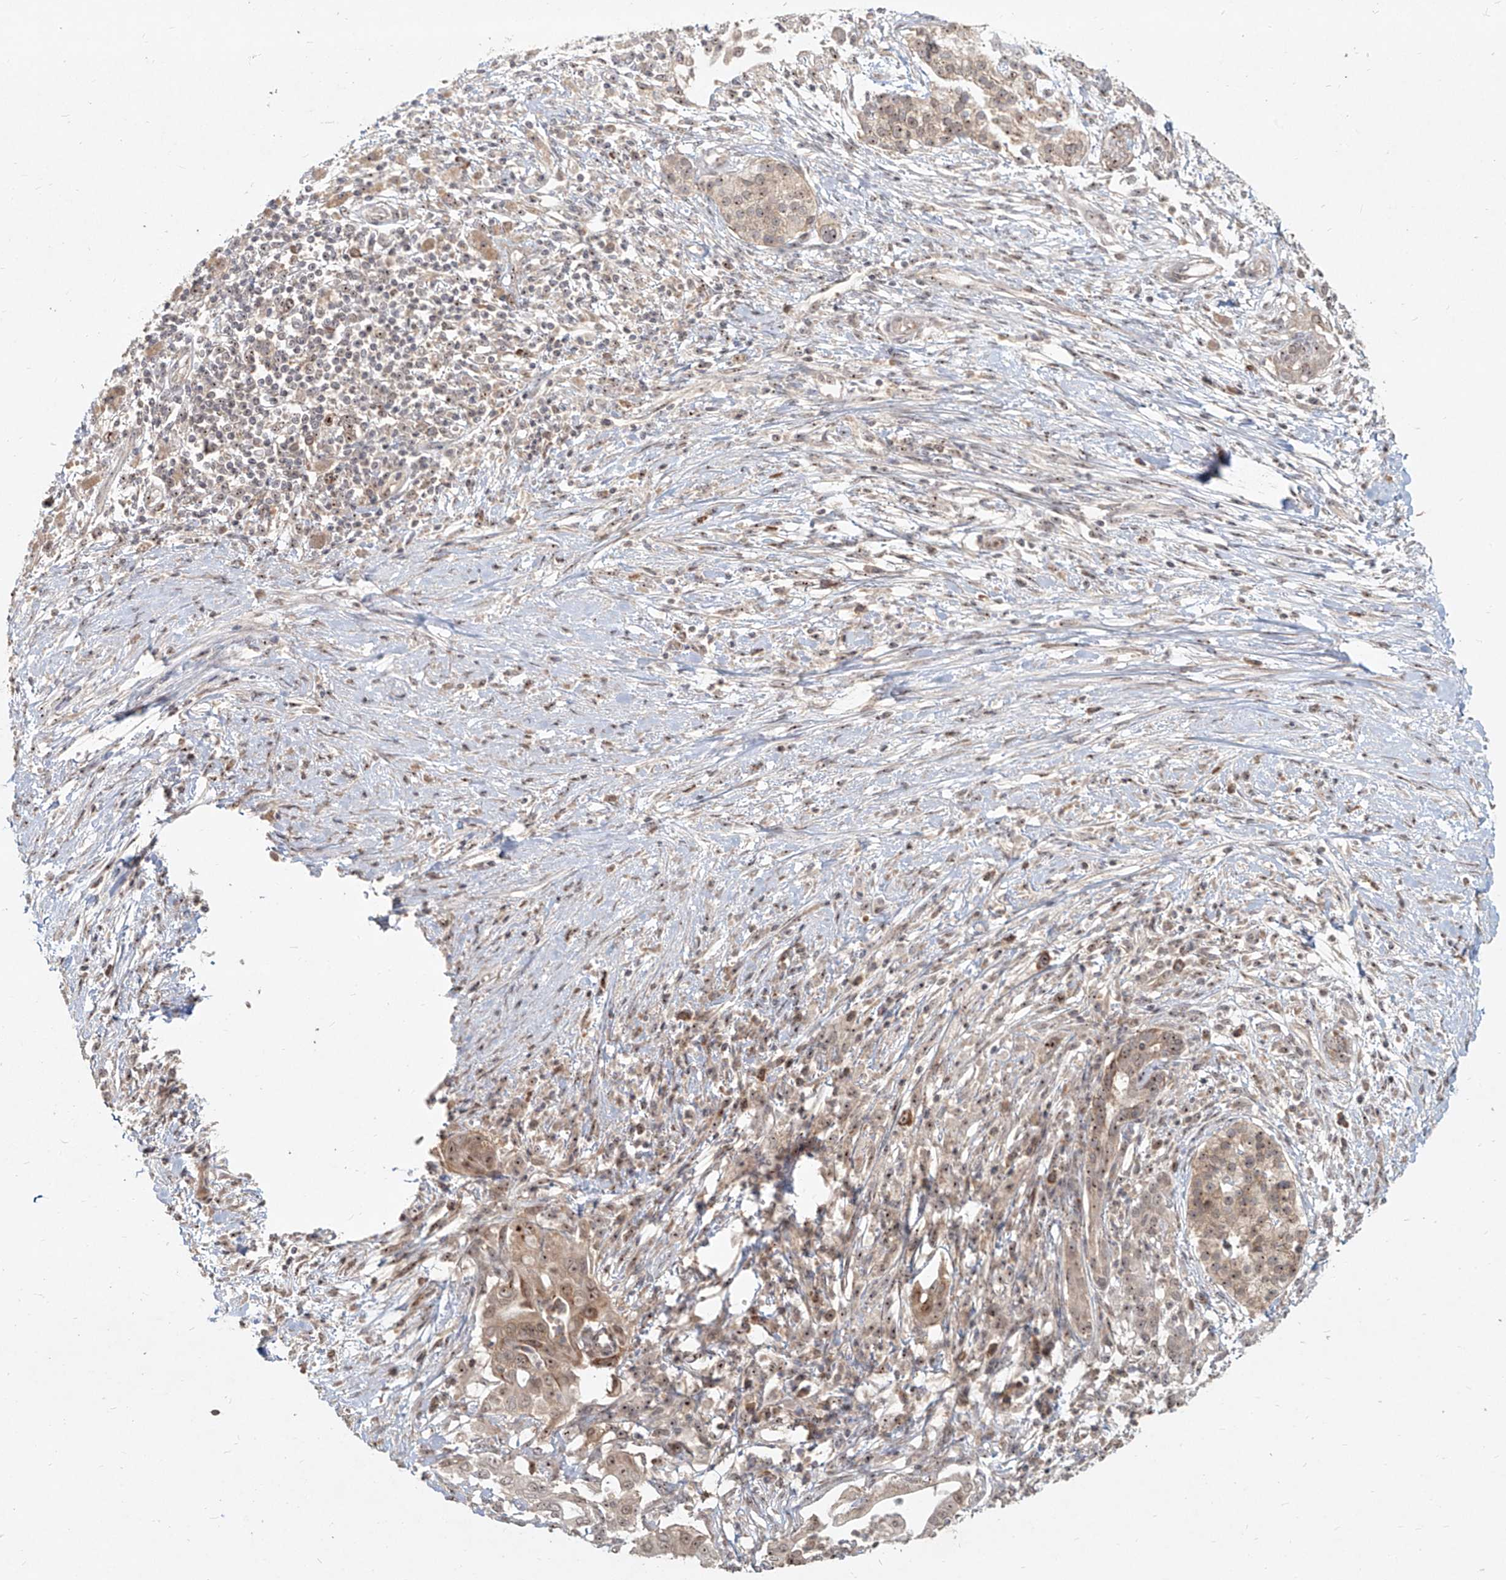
{"staining": {"intensity": "weak", "quantity": ">75%", "location": "cytoplasmic/membranous,nuclear"}, "tissue": "pancreatic cancer", "cell_type": "Tumor cells", "image_type": "cancer", "snomed": [{"axis": "morphology", "description": "Adenocarcinoma, NOS"}, {"axis": "topography", "description": "Pancreas"}], "caption": "Human adenocarcinoma (pancreatic) stained with a protein marker reveals weak staining in tumor cells.", "gene": "BYSL", "patient": {"sex": "male", "age": 58}}